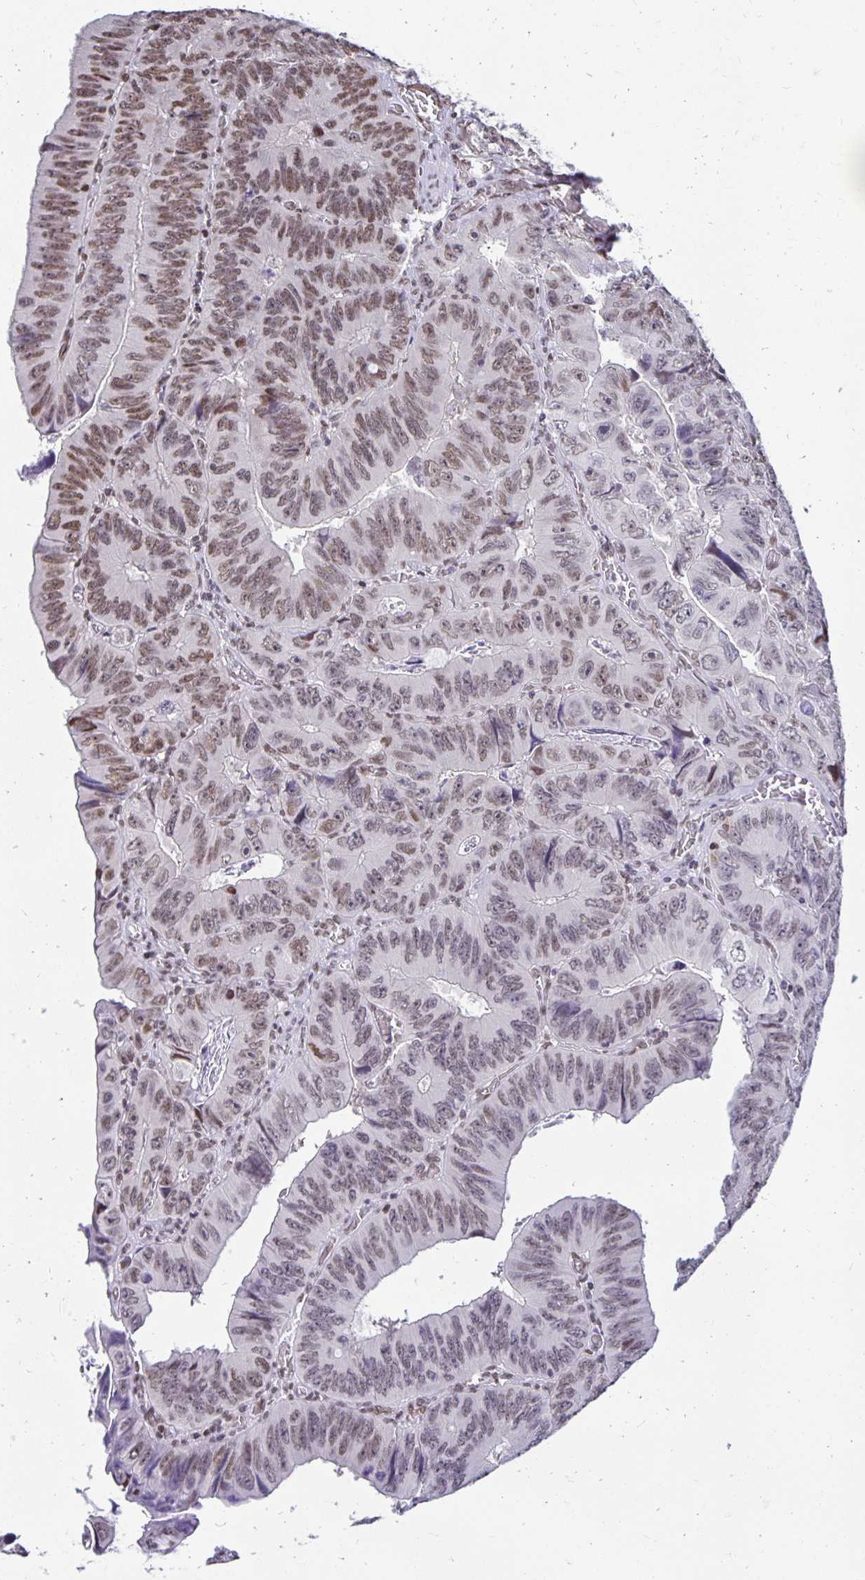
{"staining": {"intensity": "moderate", "quantity": ">75%", "location": "nuclear"}, "tissue": "colorectal cancer", "cell_type": "Tumor cells", "image_type": "cancer", "snomed": [{"axis": "morphology", "description": "Adenocarcinoma, NOS"}, {"axis": "topography", "description": "Colon"}], "caption": "Protein staining of colorectal cancer tissue exhibits moderate nuclear staining in about >75% of tumor cells.", "gene": "ZNF579", "patient": {"sex": "female", "age": 84}}